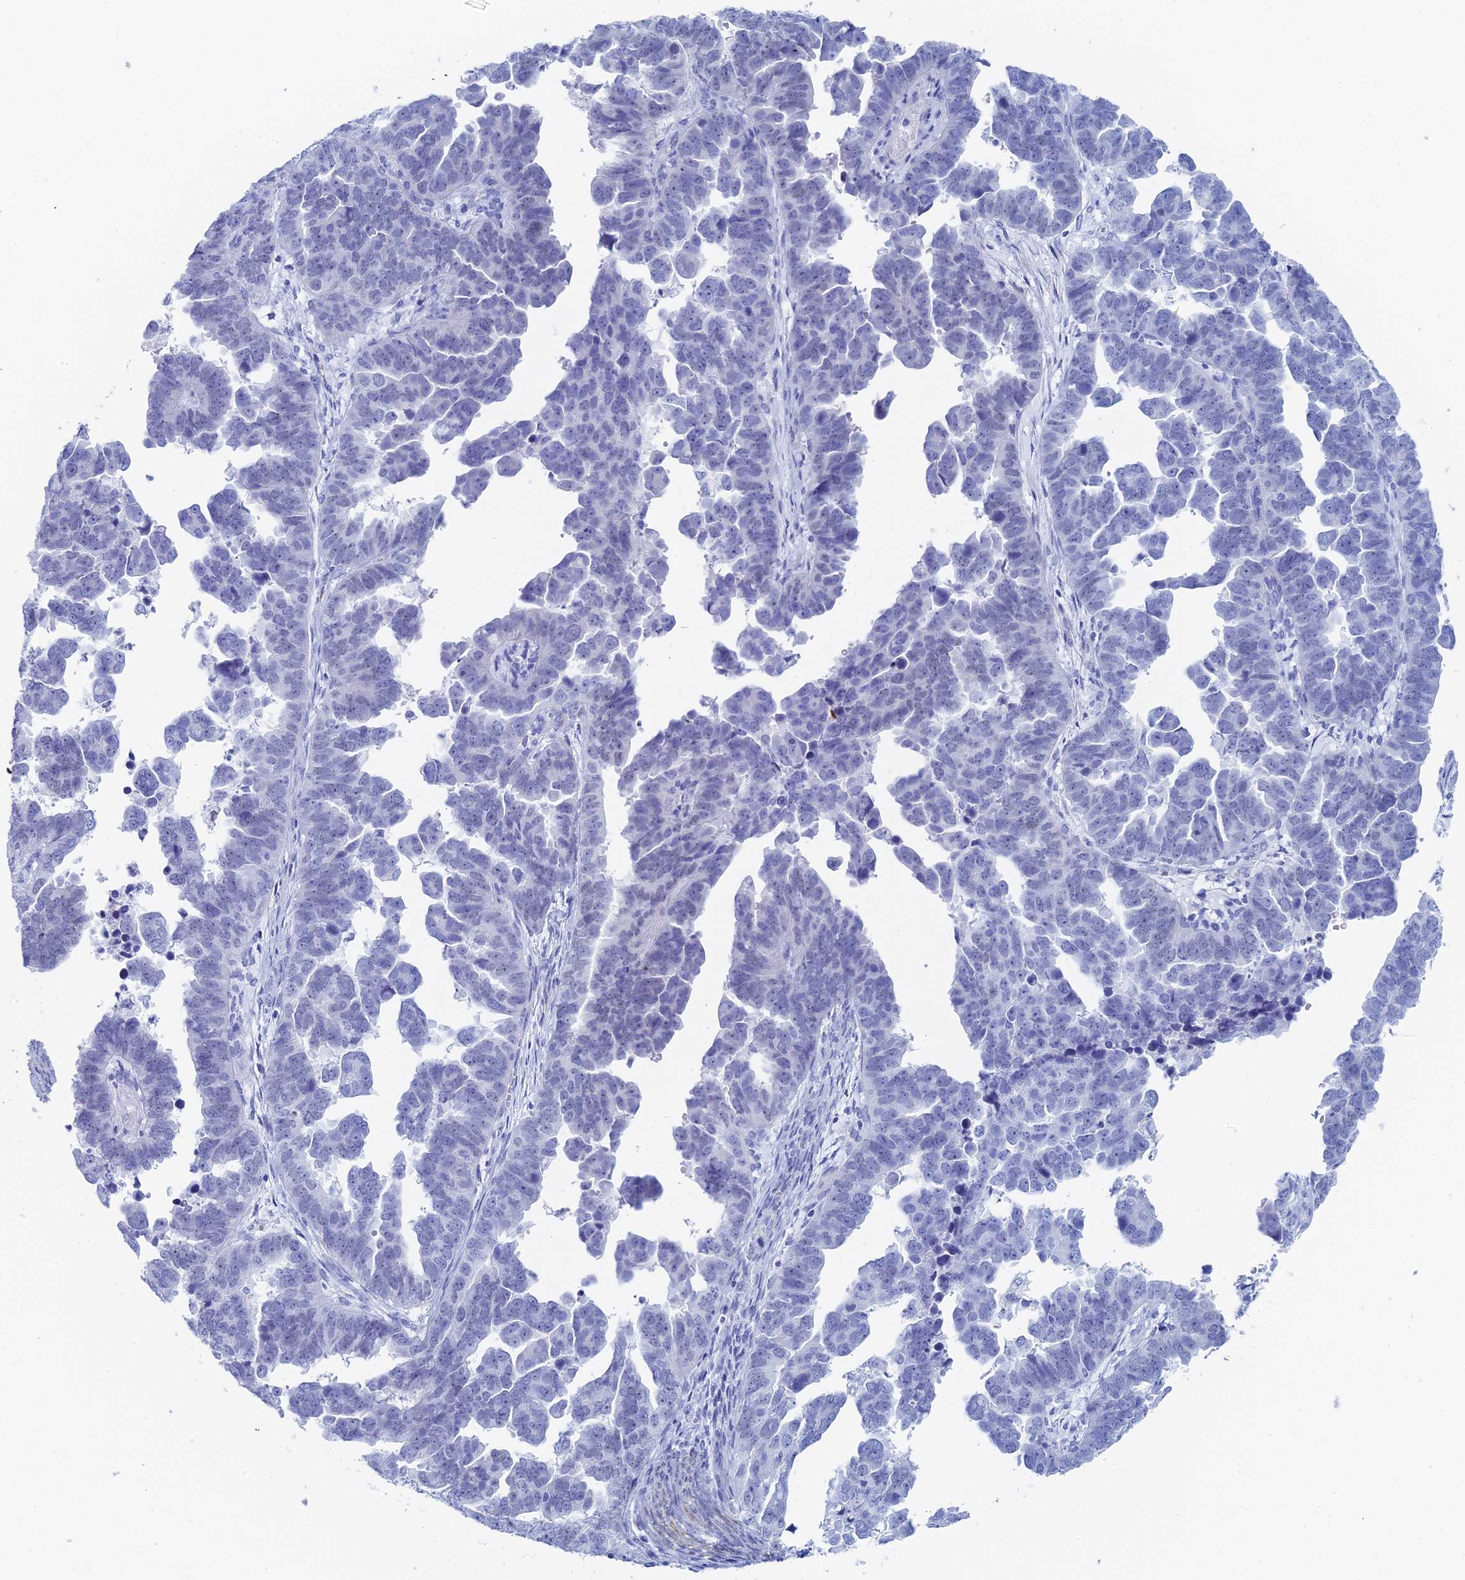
{"staining": {"intensity": "negative", "quantity": "none", "location": "none"}, "tissue": "endometrial cancer", "cell_type": "Tumor cells", "image_type": "cancer", "snomed": [{"axis": "morphology", "description": "Adenocarcinoma, NOS"}, {"axis": "topography", "description": "Endometrium"}], "caption": "Protein analysis of endometrial cancer reveals no significant staining in tumor cells. The staining was performed using DAB to visualize the protein expression in brown, while the nuclei were stained in blue with hematoxylin (Magnification: 20x).", "gene": "KCNK18", "patient": {"sex": "female", "age": 75}}